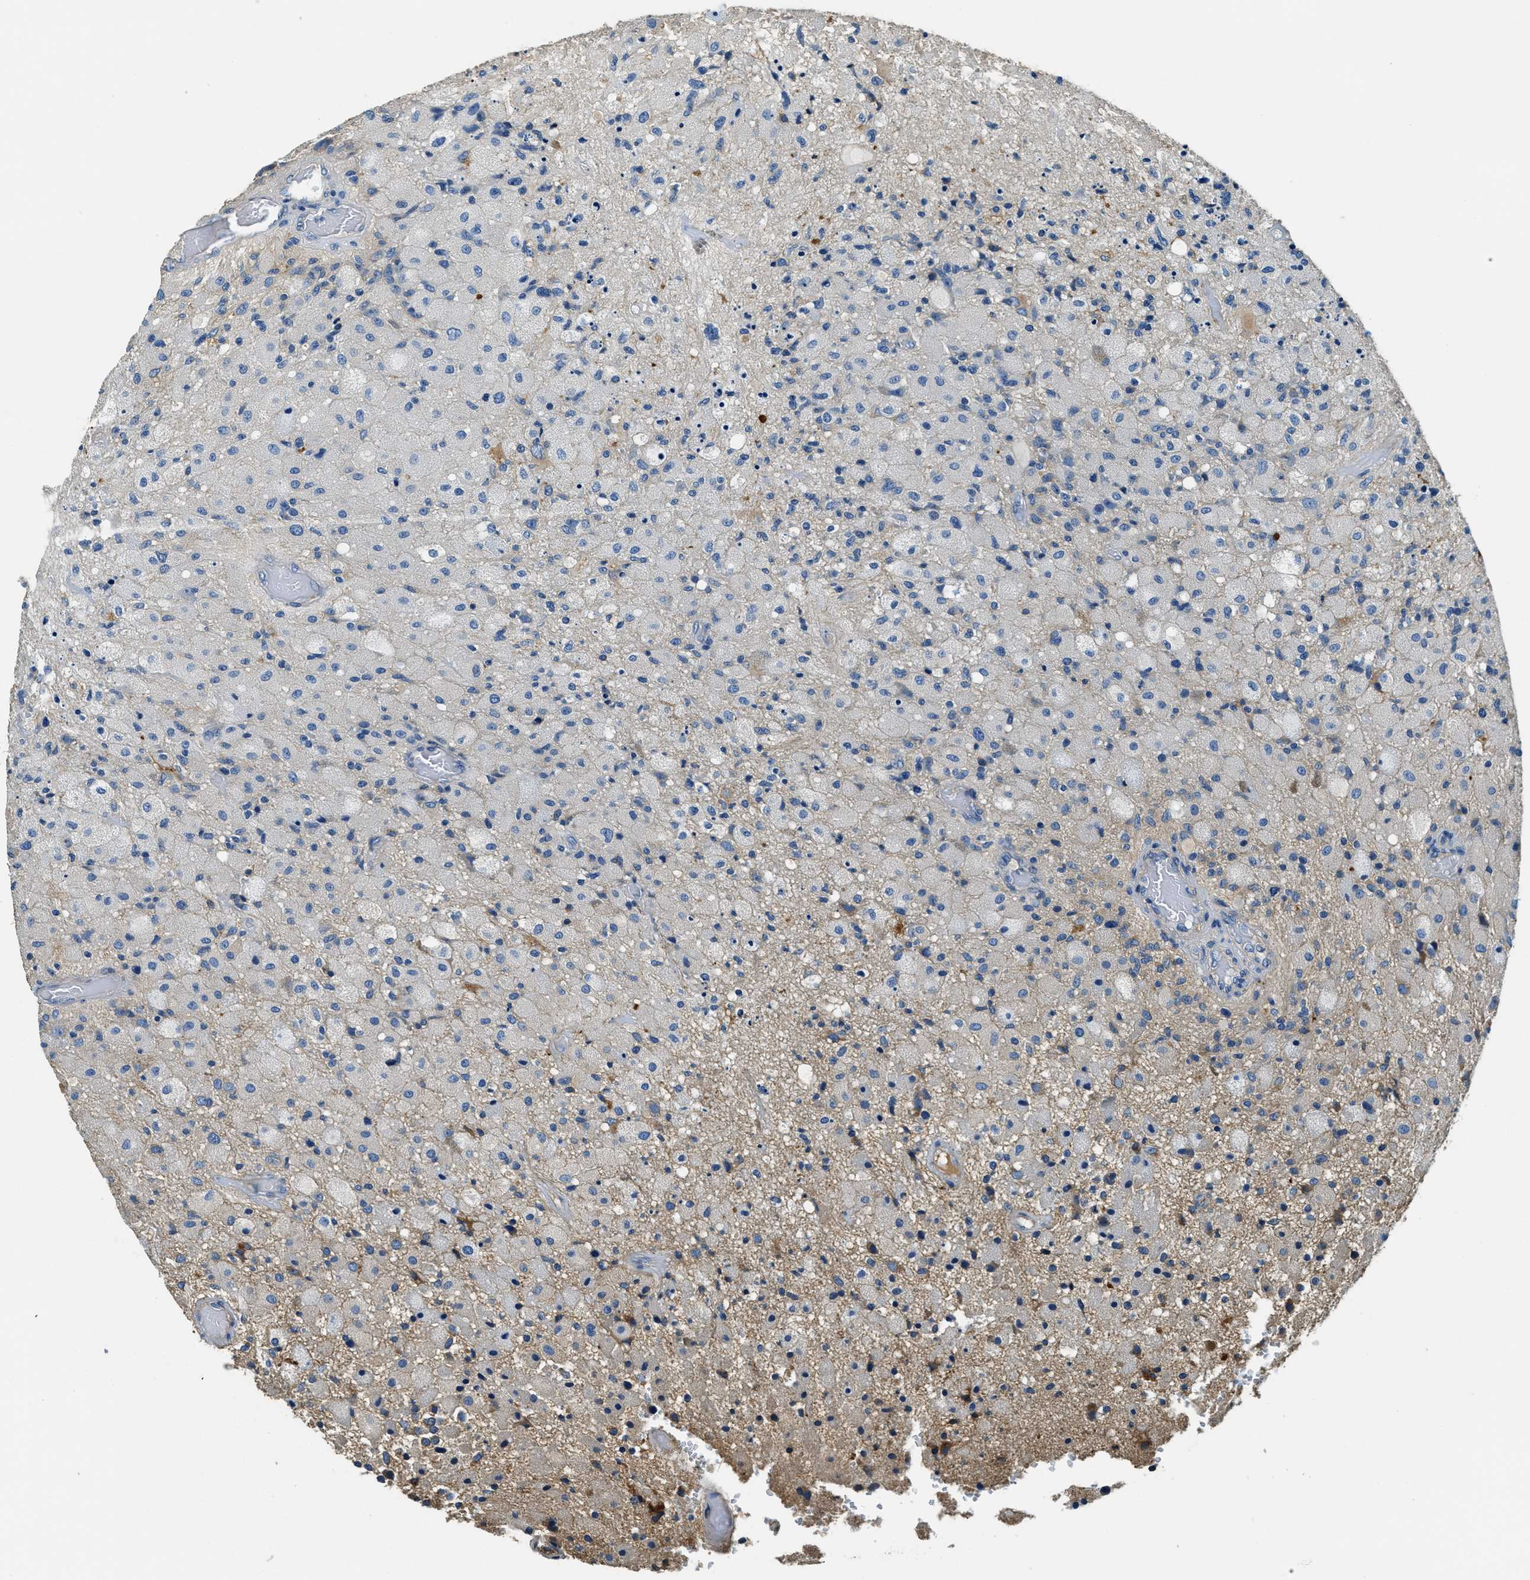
{"staining": {"intensity": "weak", "quantity": "<25%", "location": "cytoplasmic/membranous"}, "tissue": "glioma", "cell_type": "Tumor cells", "image_type": "cancer", "snomed": [{"axis": "morphology", "description": "Normal tissue, NOS"}, {"axis": "morphology", "description": "Glioma, malignant, High grade"}, {"axis": "topography", "description": "Cerebral cortex"}], "caption": "Tumor cells are negative for brown protein staining in malignant glioma (high-grade).", "gene": "TMEM186", "patient": {"sex": "male", "age": 77}}